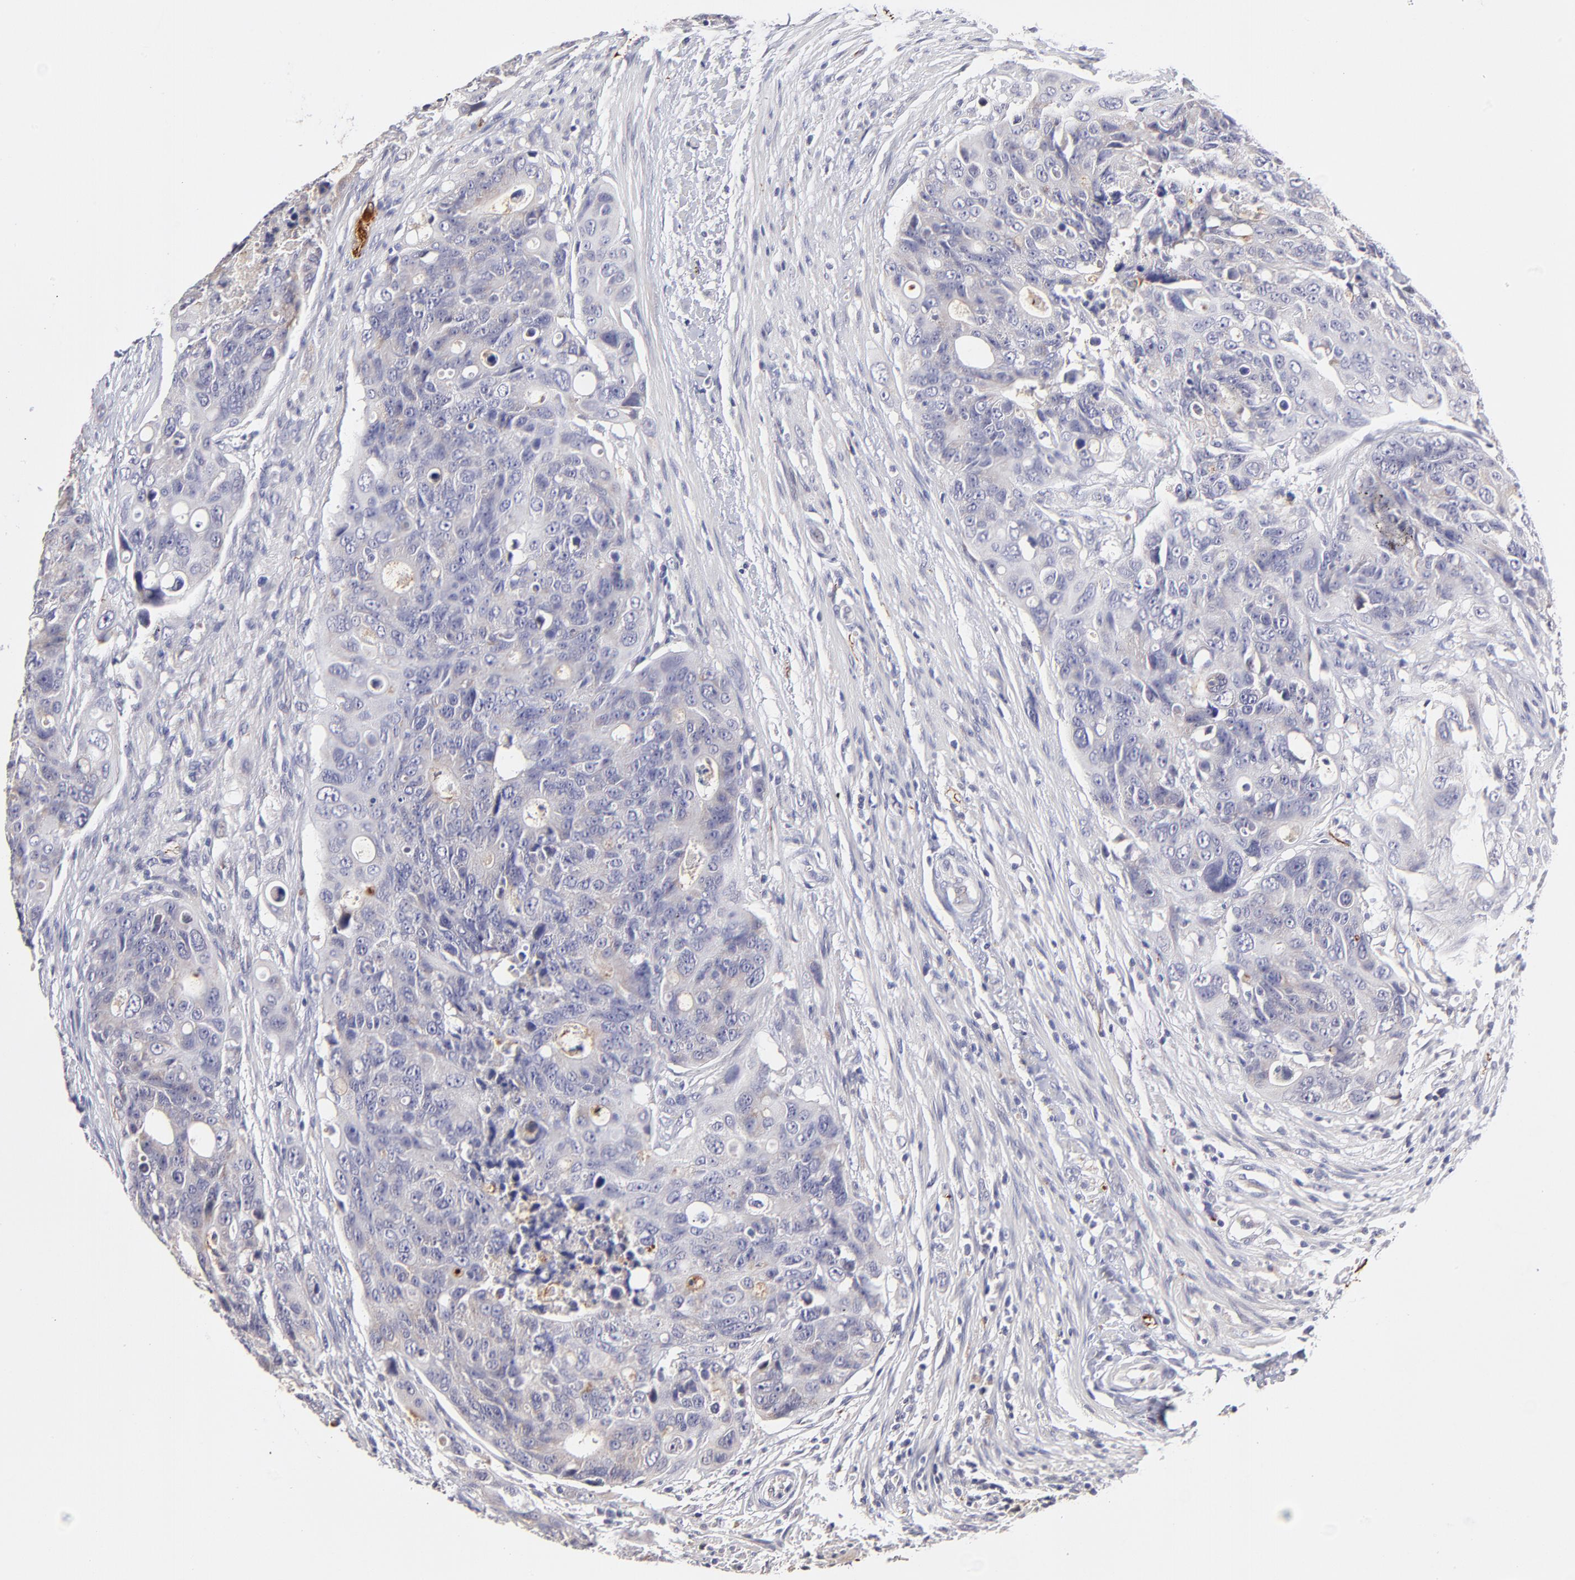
{"staining": {"intensity": "negative", "quantity": "none", "location": "none"}, "tissue": "colorectal cancer", "cell_type": "Tumor cells", "image_type": "cancer", "snomed": [{"axis": "morphology", "description": "Adenocarcinoma, NOS"}, {"axis": "topography", "description": "Colon"}], "caption": "A photomicrograph of colorectal cancer stained for a protein demonstrates no brown staining in tumor cells. Nuclei are stained in blue.", "gene": "BTG2", "patient": {"sex": "female", "age": 57}}